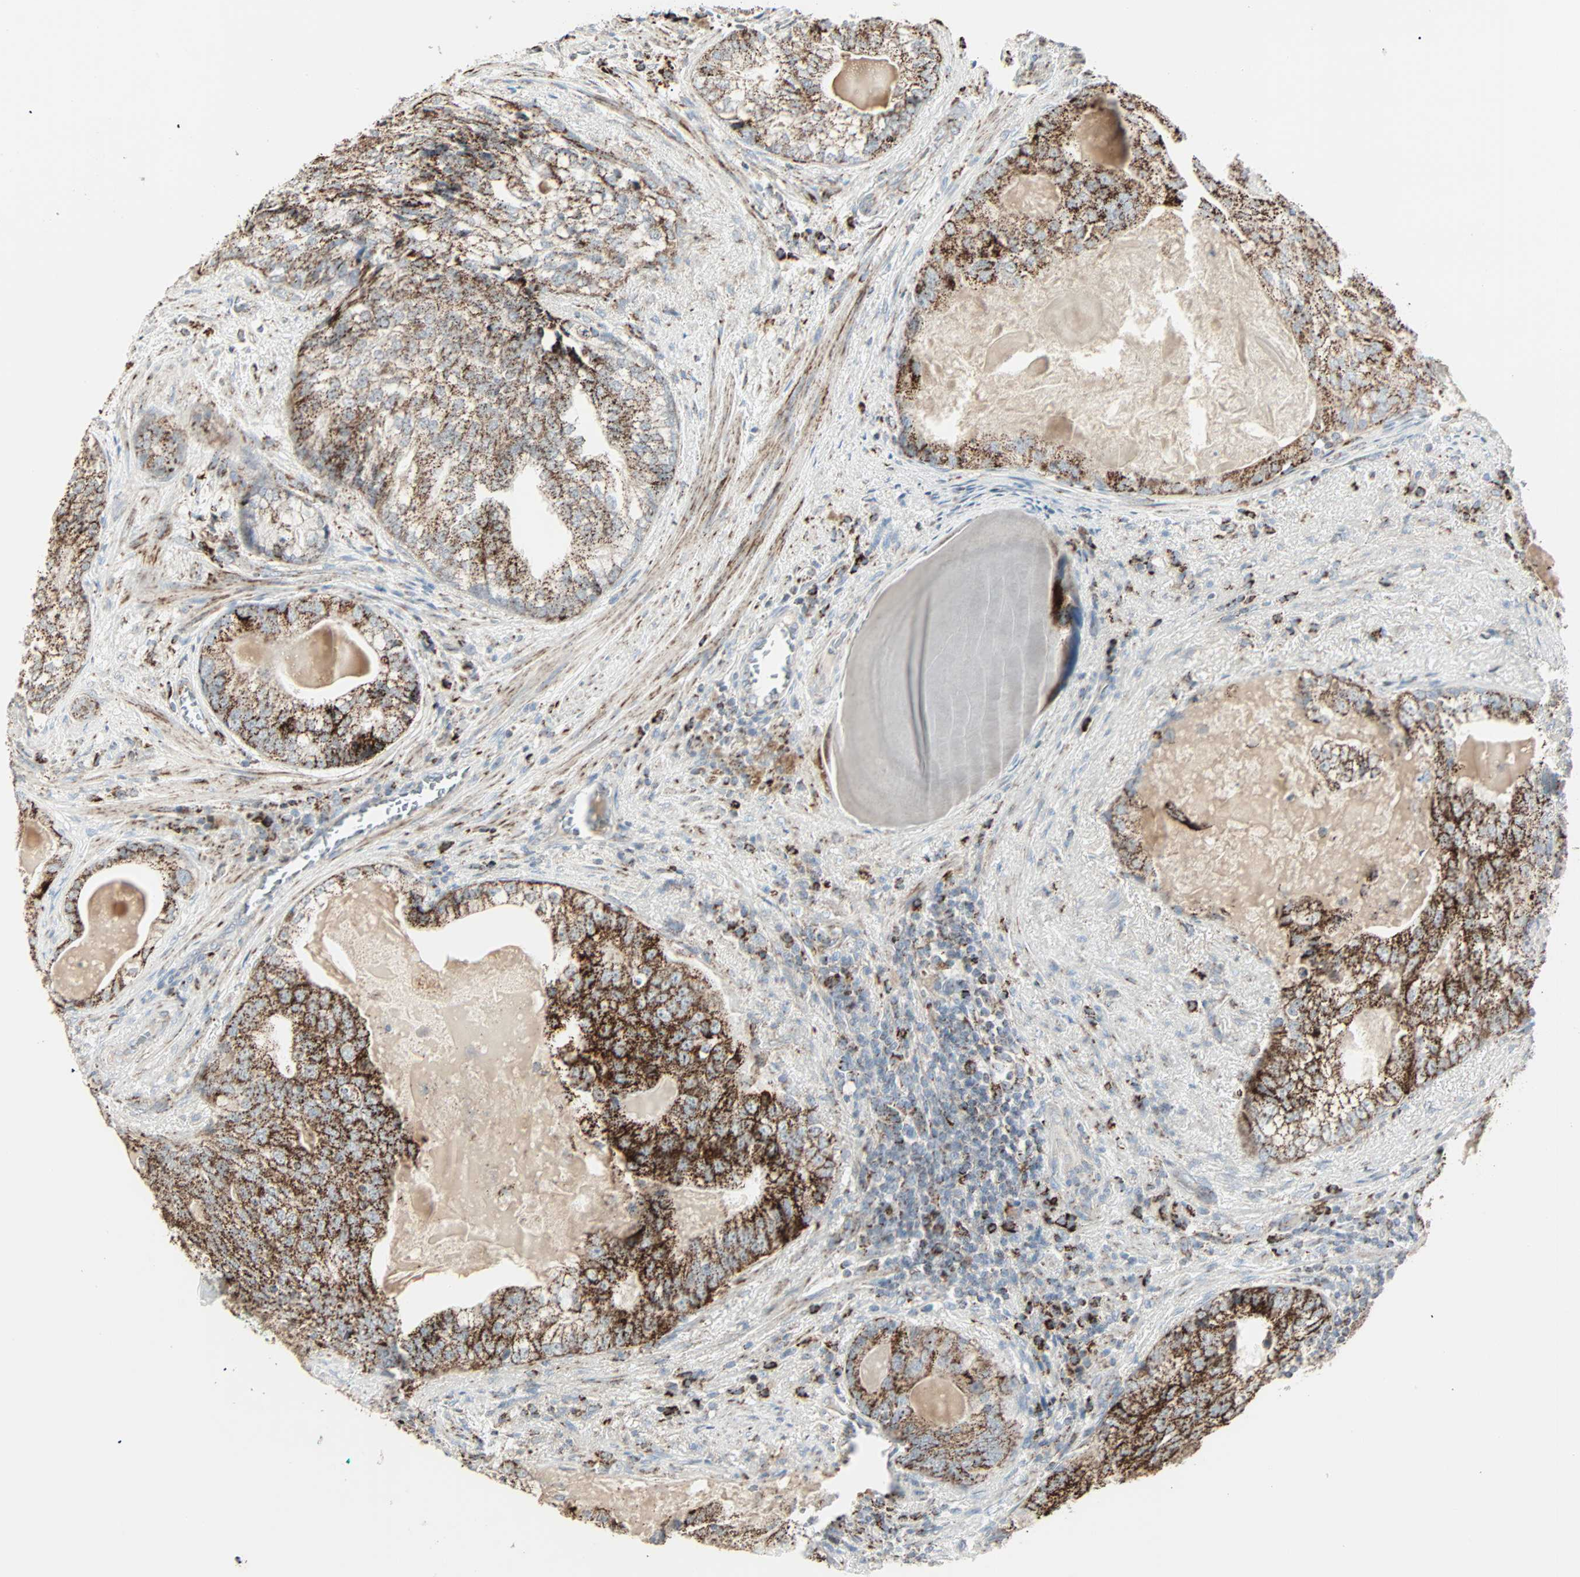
{"staining": {"intensity": "strong", "quantity": ">75%", "location": "cytoplasmic/membranous"}, "tissue": "prostate cancer", "cell_type": "Tumor cells", "image_type": "cancer", "snomed": [{"axis": "morphology", "description": "Adenocarcinoma, High grade"}, {"axis": "topography", "description": "Prostate"}], "caption": "Prostate cancer stained with a brown dye demonstrates strong cytoplasmic/membranous positive staining in approximately >75% of tumor cells.", "gene": "IDH2", "patient": {"sex": "male", "age": 66}}